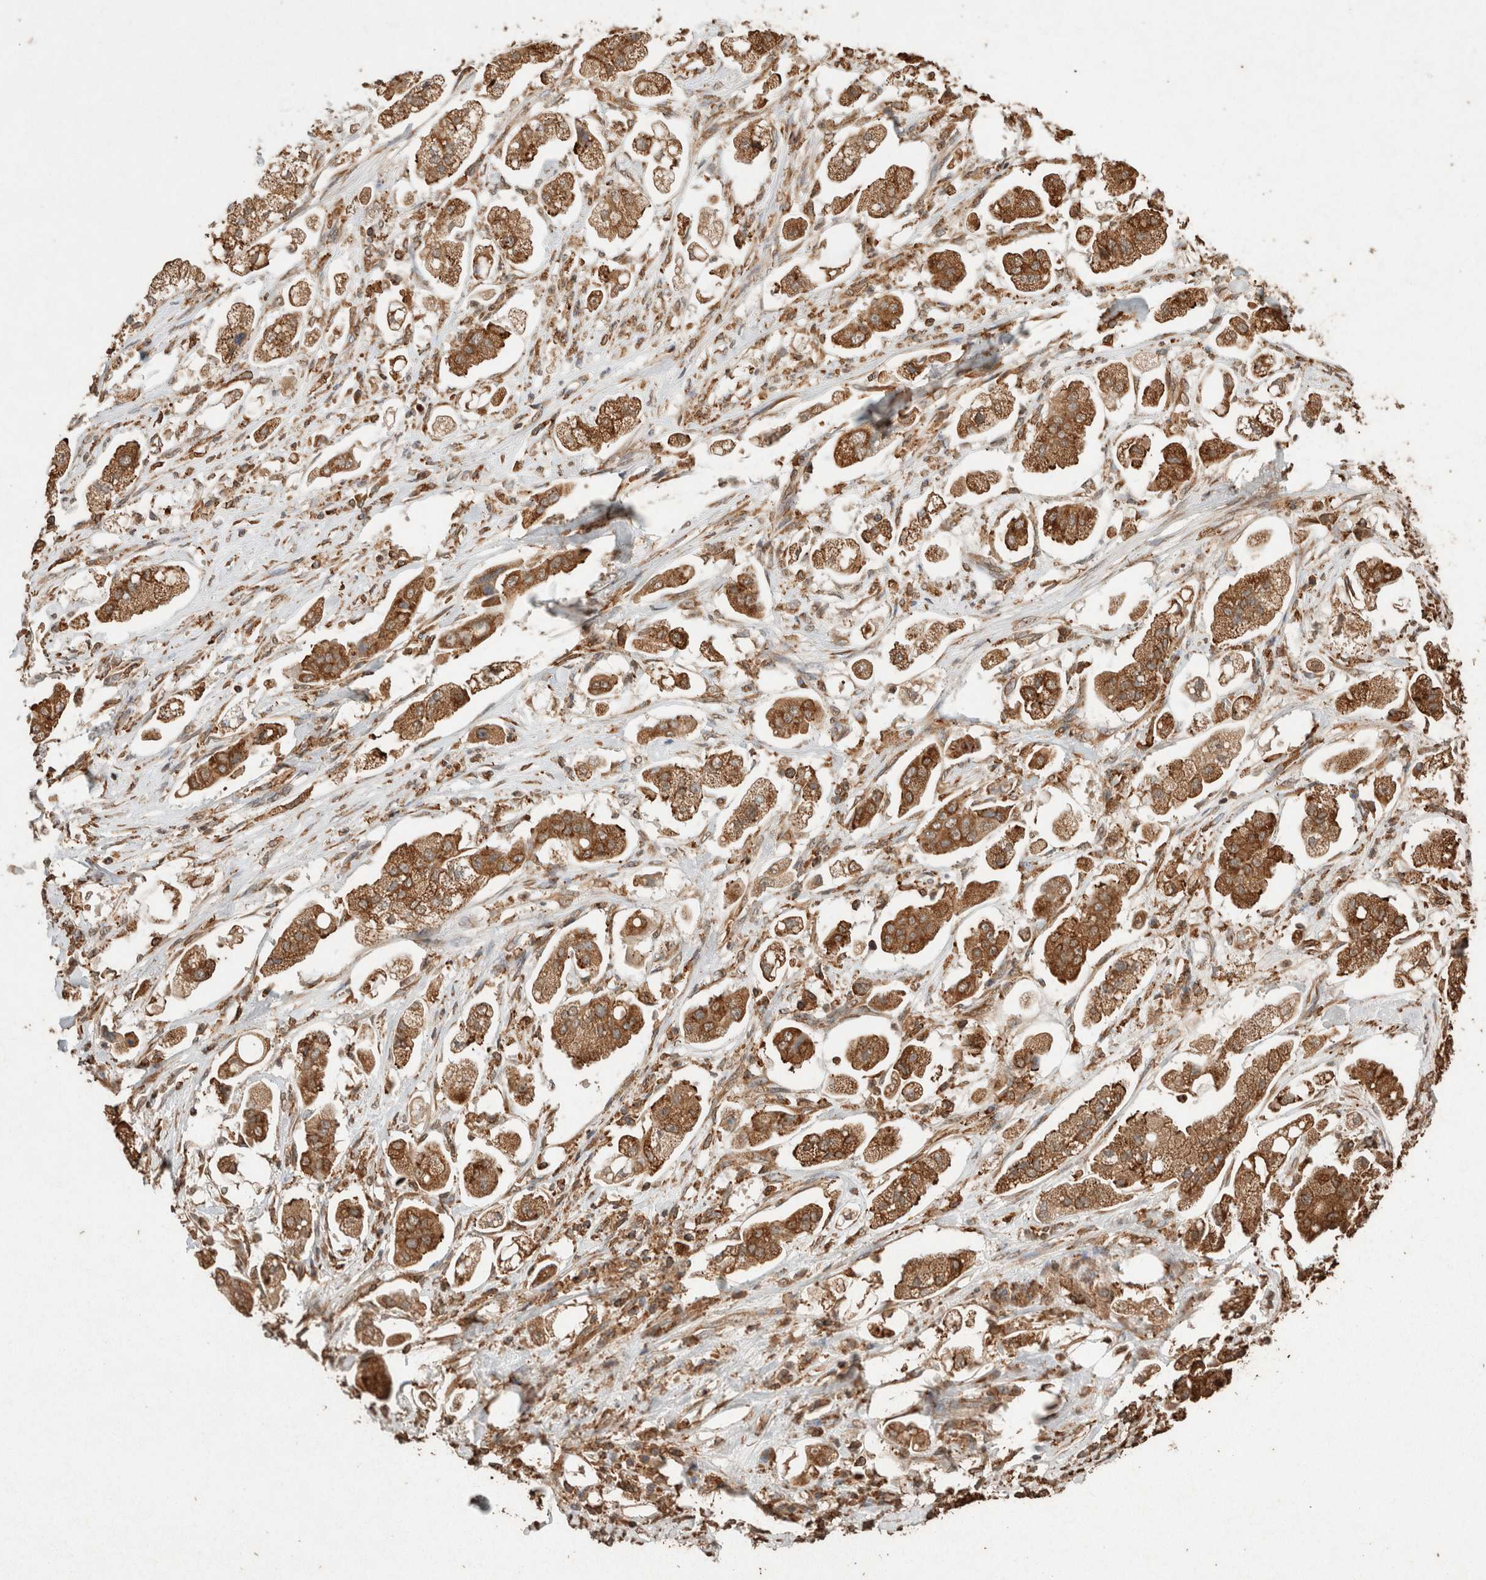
{"staining": {"intensity": "moderate", "quantity": ">75%", "location": "cytoplasmic/membranous"}, "tissue": "stomach cancer", "cell_type": "Tumor cells", "image_type": "cancer", "snomed": [{"axis": "morphology", "description": "Adenocarcinoma, NOS"}, {"axis": "topography", "description": "Stomach"}], "caption": "The histopathology image shows immunohistochemical staining of adenocarcinoma (stomach). There is moderate cytoplasmic/membranous expression is present in approximately >75% of tumor cells.", "gene": "ERAP1", "patient": {"sex": "male", "age": 62}}